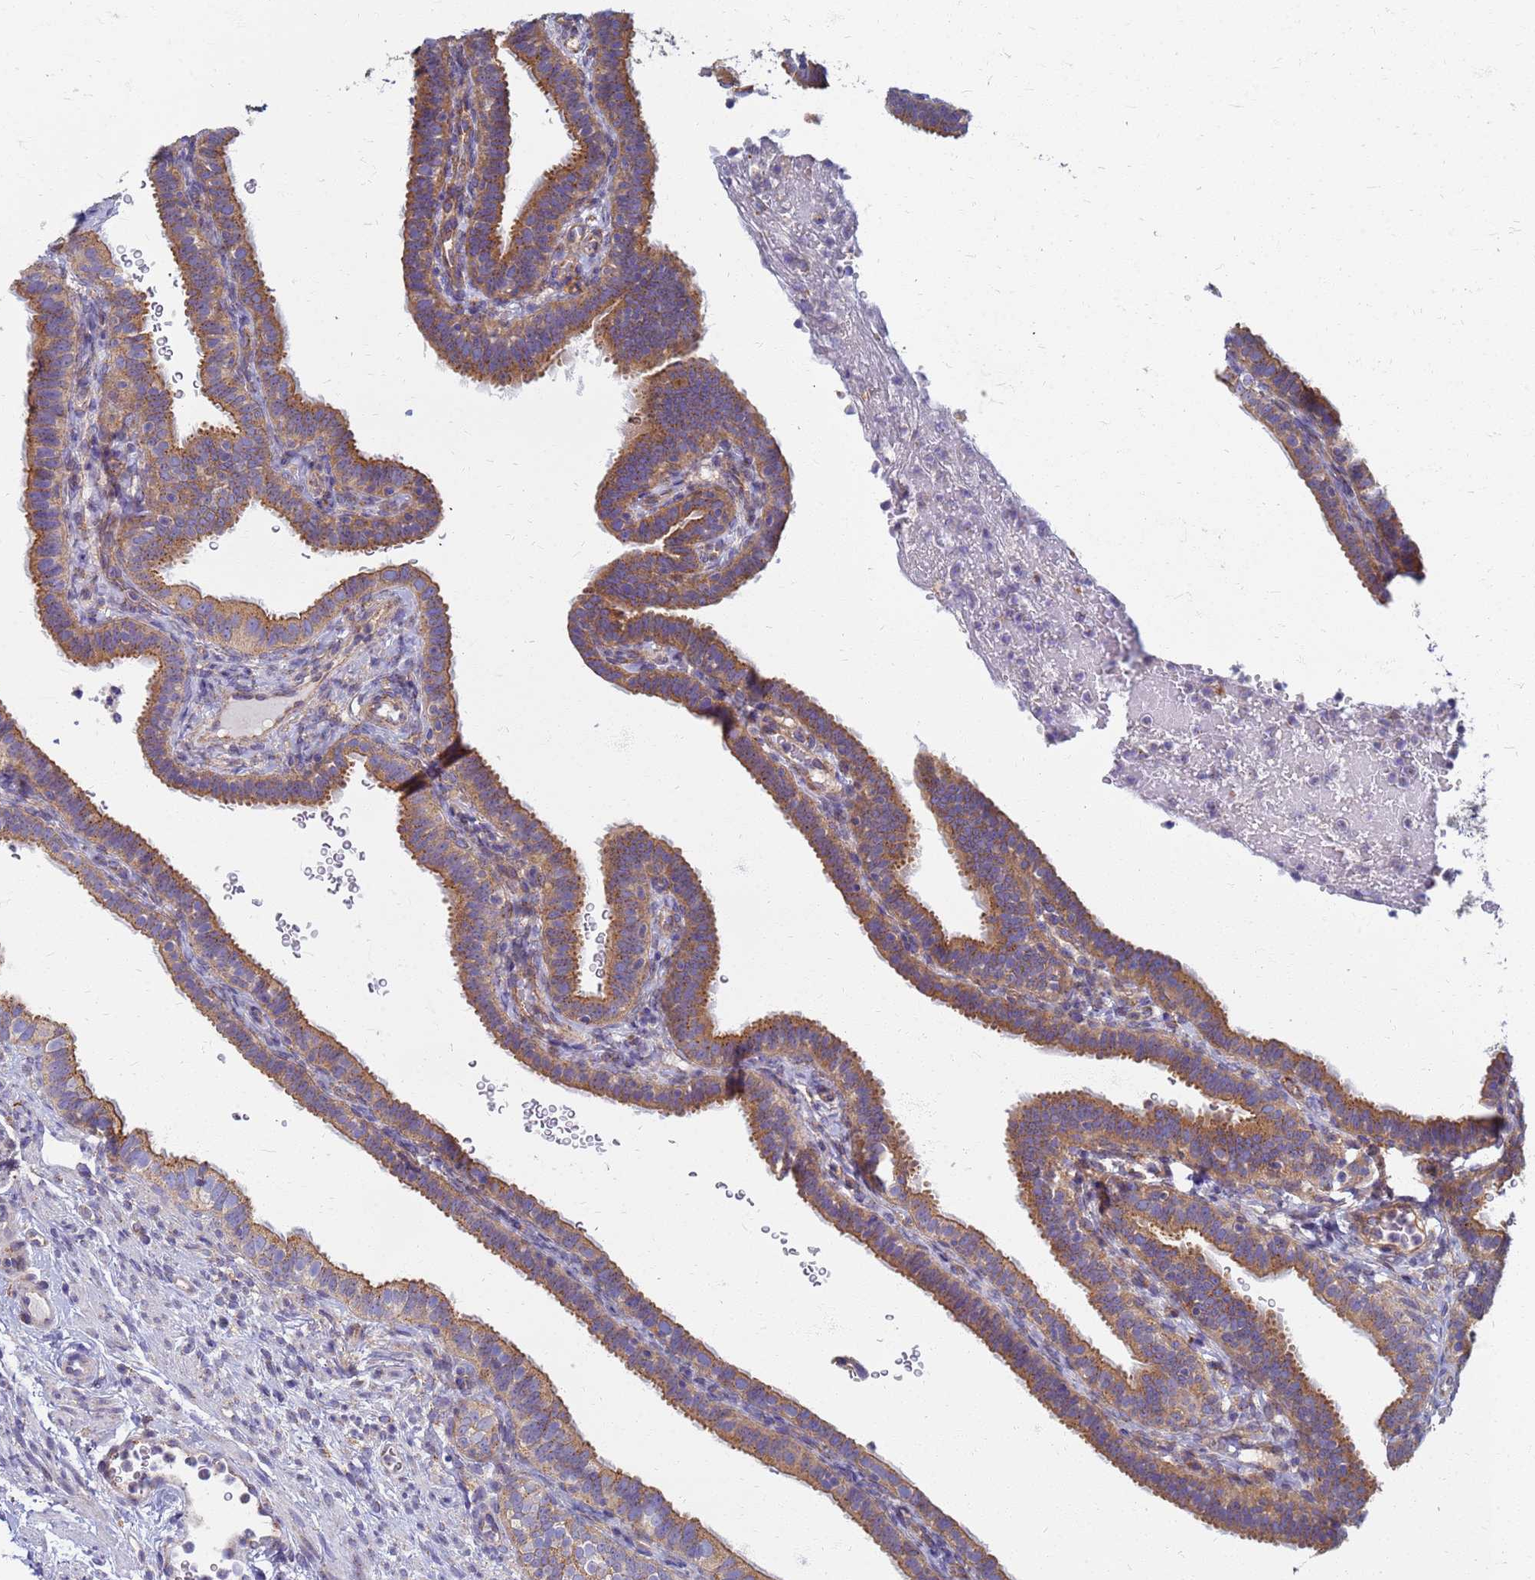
{"staining": {"intensity": "moderate", "quantity": ">75%", "location": "cytoplasmic/membranous"}, "tissue": "fallopian tube", "cell_type": "Glandular cells", "image_type": "normal", "snomed": [{"axis": "morphology", "description": "Normal tissue, NOS"}, {"axis": "topography", "description": "Fallopian tube"}], "caption": "Immunohistochemical staining of unremarkable fallopian tube reveals medium levels of moderate cytoplasmic/membranous expression in approximately >75% of glandular cells. (Brightfield microscopy of DAB IHC at high magnification).", "gene": "EEA1", "patient": {"sex": "female", "age": 41}}